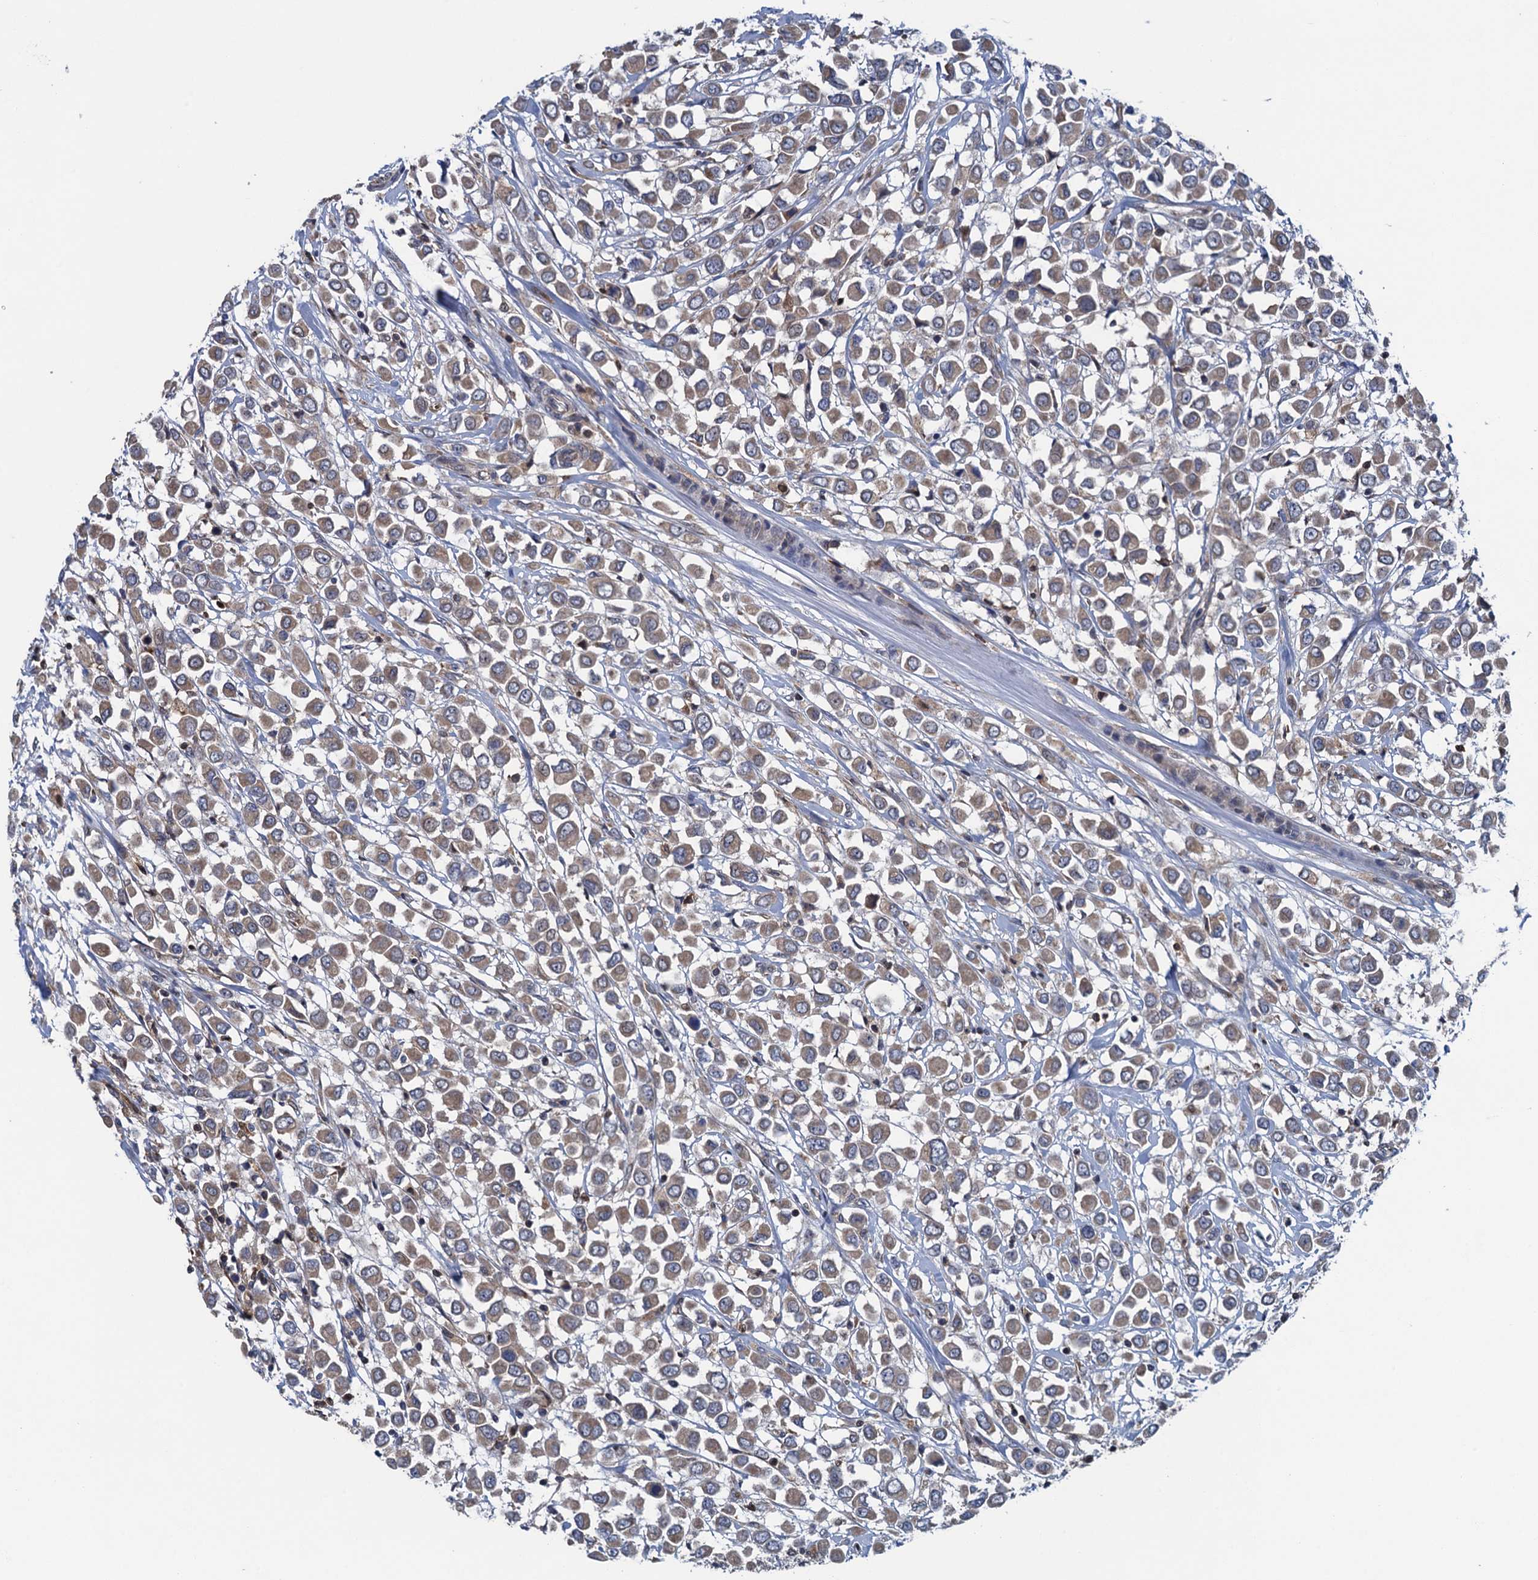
{"staining": {"intensity": "moderate", "quantity": ">75%", "location": "cytoplasmic/membranous"}, "tissue": "breast cancer", "cell_type": "Tumor cells", "image_type": "cancer", "snomed": [{"axis": "morphology", "description": "Duct carcinoma"}, {"axis": "topography", "description": "Breast"}], "caption": "DAB immunohistochemical staining of human breast cancer exhibits moderate cytoplasmic/membranous protein staining in about >75% of tumor cells.", "gene": "CNTN5", "patient": {"sex": "female", "age": 61}}